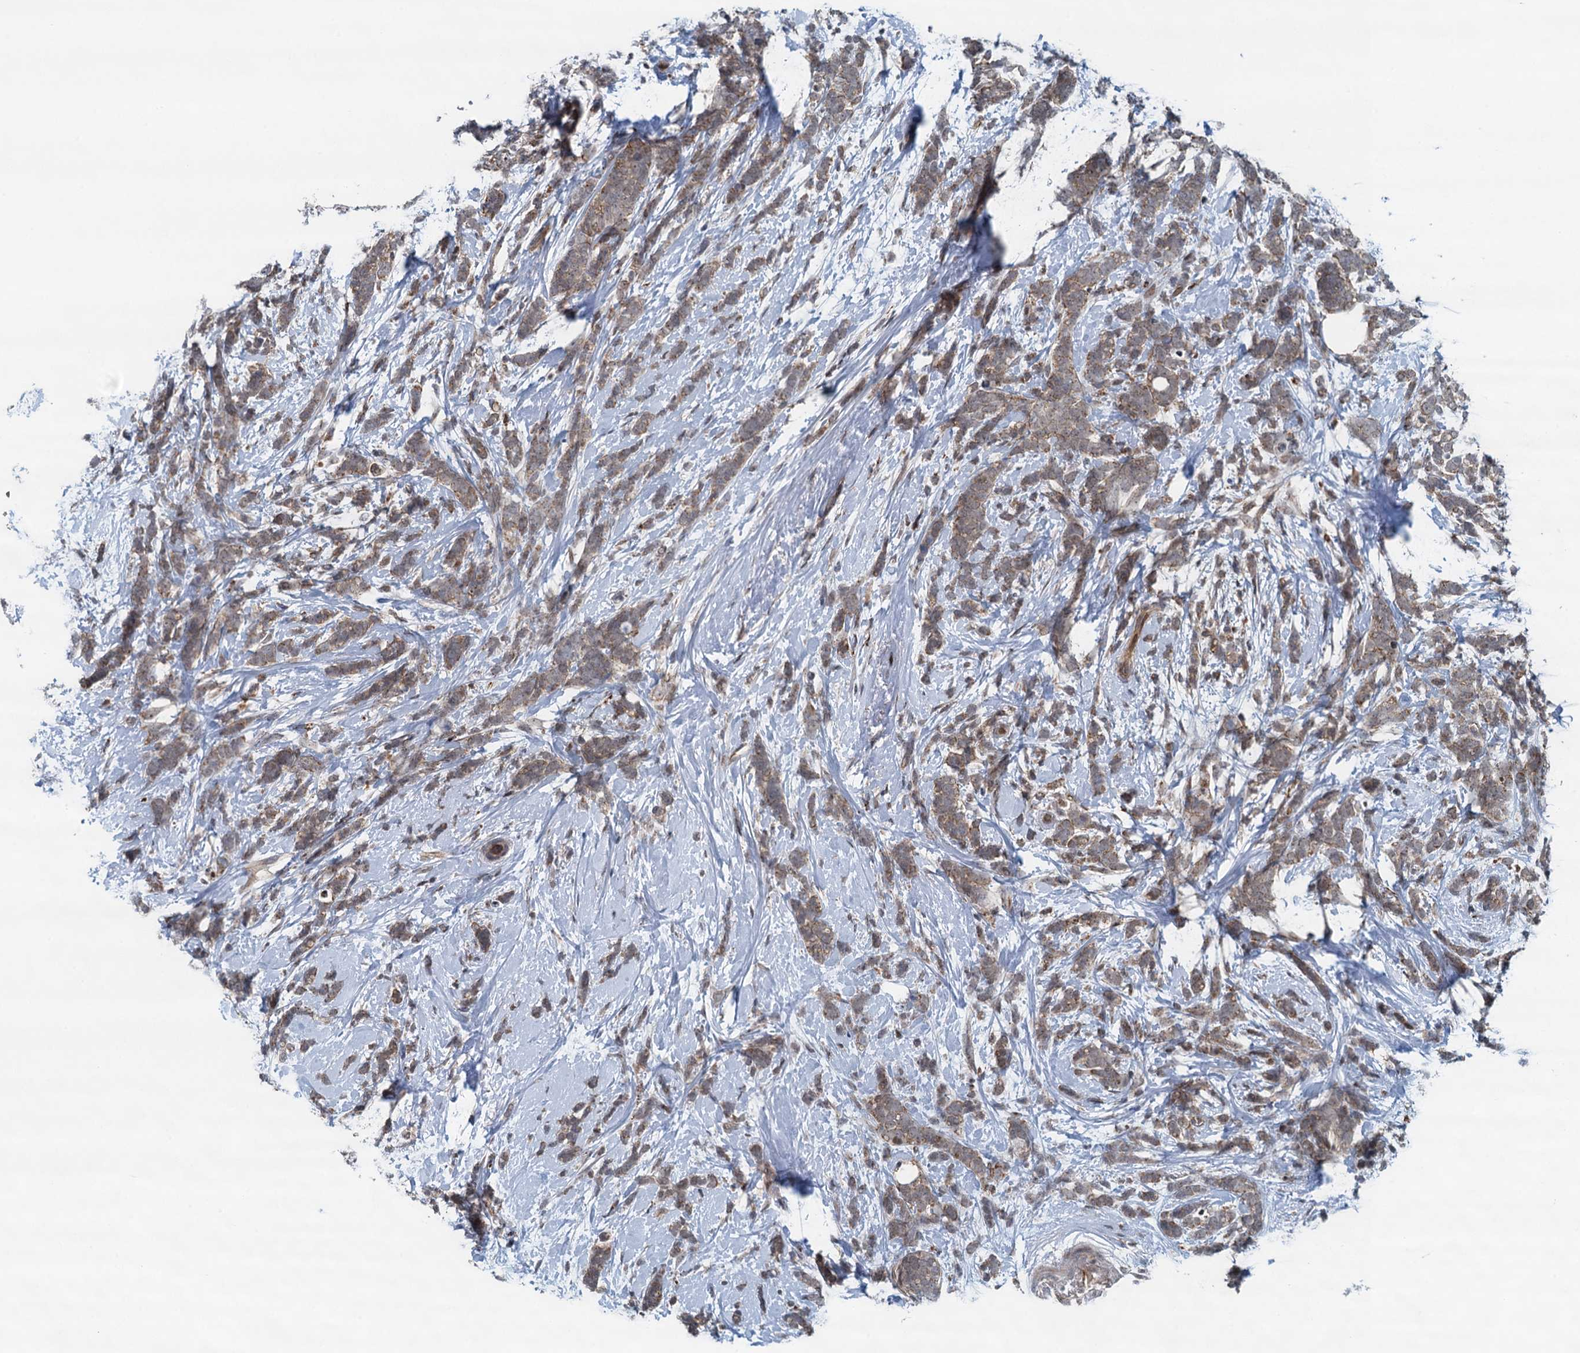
{"staining": {"intensity": "weak", "quantity": "25%-75%", "location": "cytoplasmic/membranous"}, "tissue": "breast cancer", "cell_type": "Tumor cells", "image_type": "cancer", "snomed": [{"axis": "morphology", "description": "Lobular carcinoma"}, {"axis": "topography", "description": "Breast"}], "caption": "A brown stain shows weak cytoplasmic/membranous positivity of a protein in breast cancer (lobular carcinoma) tumor cells. Using DAB (brown) and hematoxylin (blue) stains, captured at high magnification using brightfield microscopy.", "gene": "NLRP10", "patient": {"sex": "female", "age": 58}}